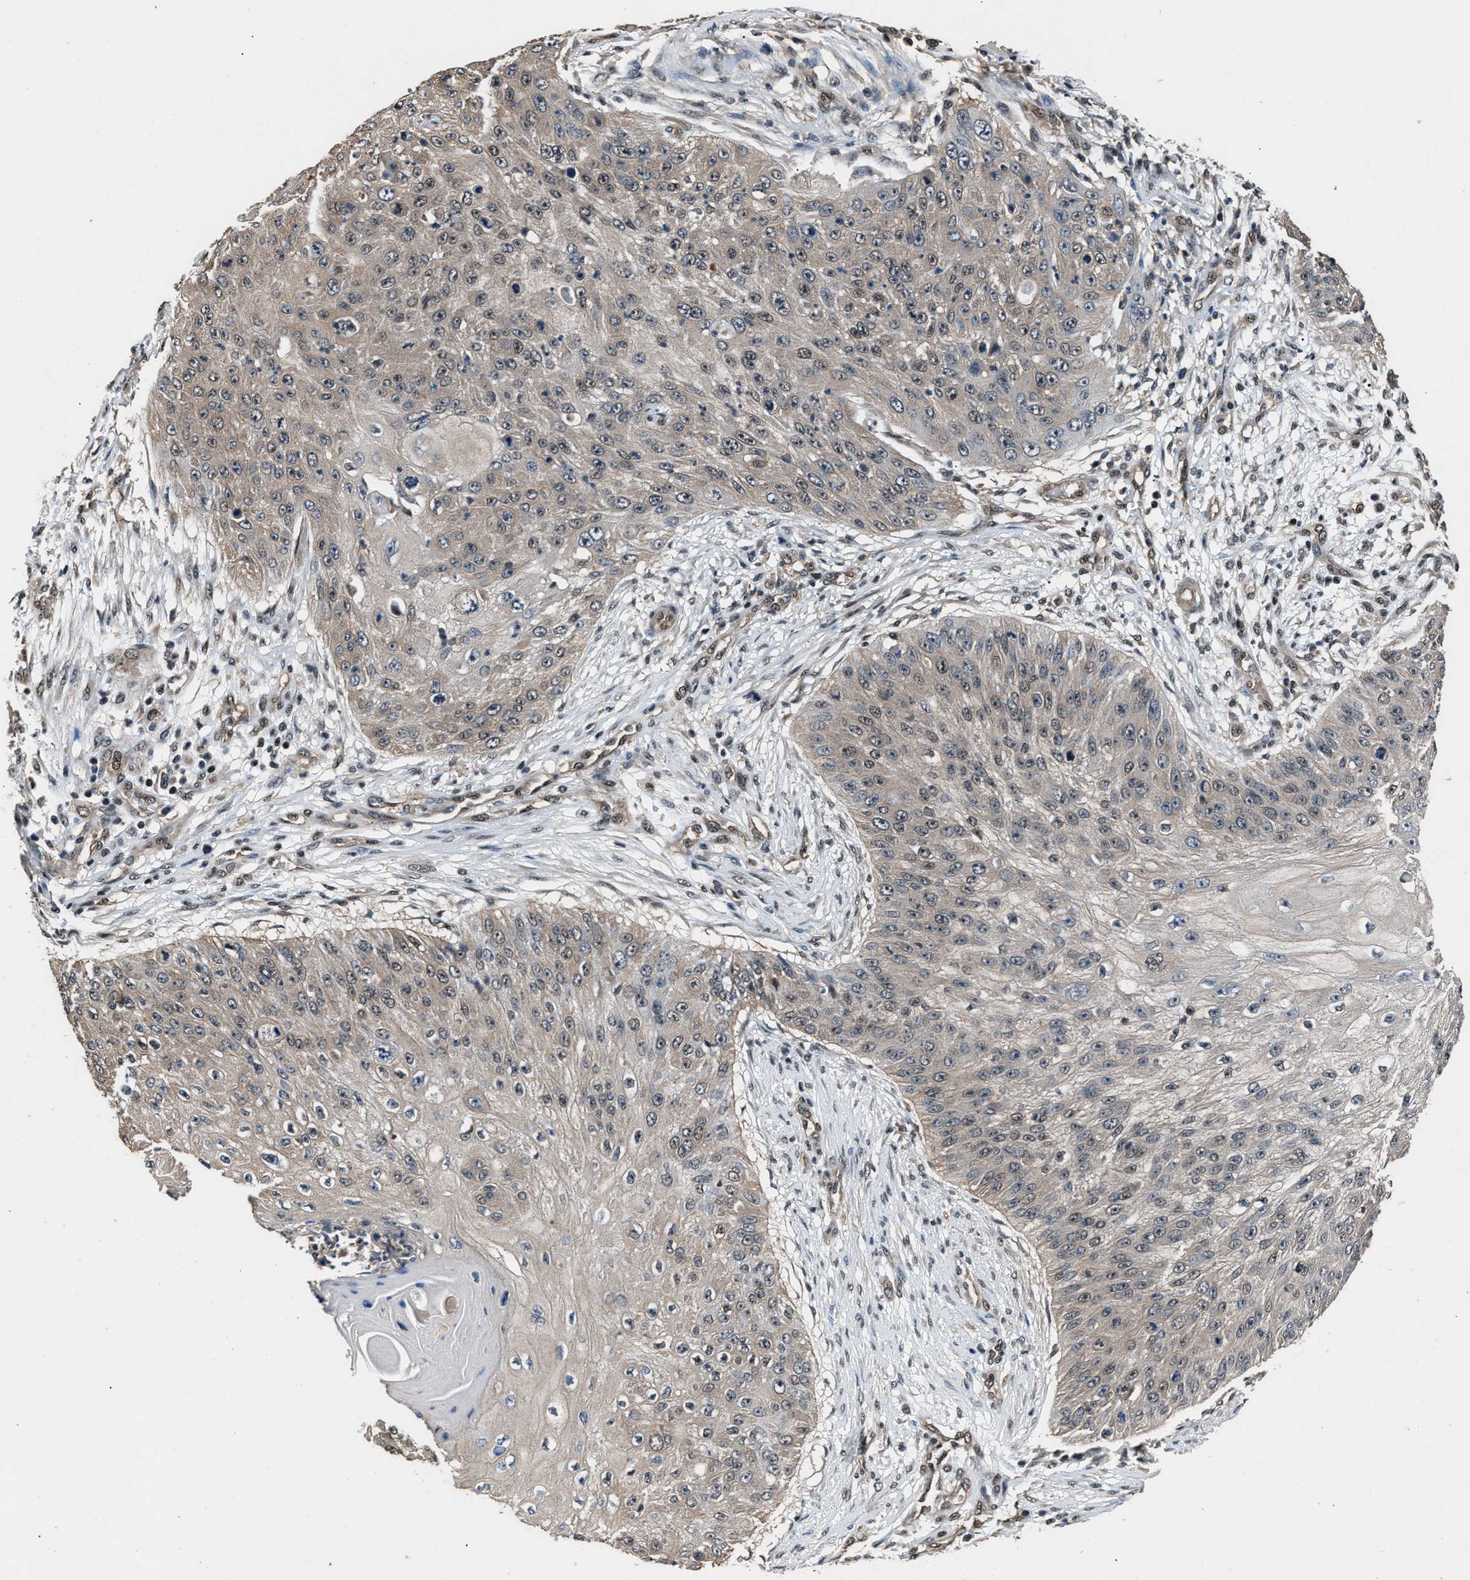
{"staining": {"intensity": "weak", "quantity": ">75%", "location": "cytoplasmic/membranous"}, "tissue": "skin cancer", "cell_type": "Tumor cells", "image_type": "cancer", "snomed": [{"axis": "morphology", "description": "Squamous cell carcinoma, NOS"}, {"axis": "topography", "description": "Skin"}], "caption": "The image demonstrates a brown stain indicating the presence of a protein in the cytoplasmic/membranous of tumor cells in squamous cell carcinoma (skin).", "gene": "DFFA", "patient": {"sex": "female", "age": 80}}